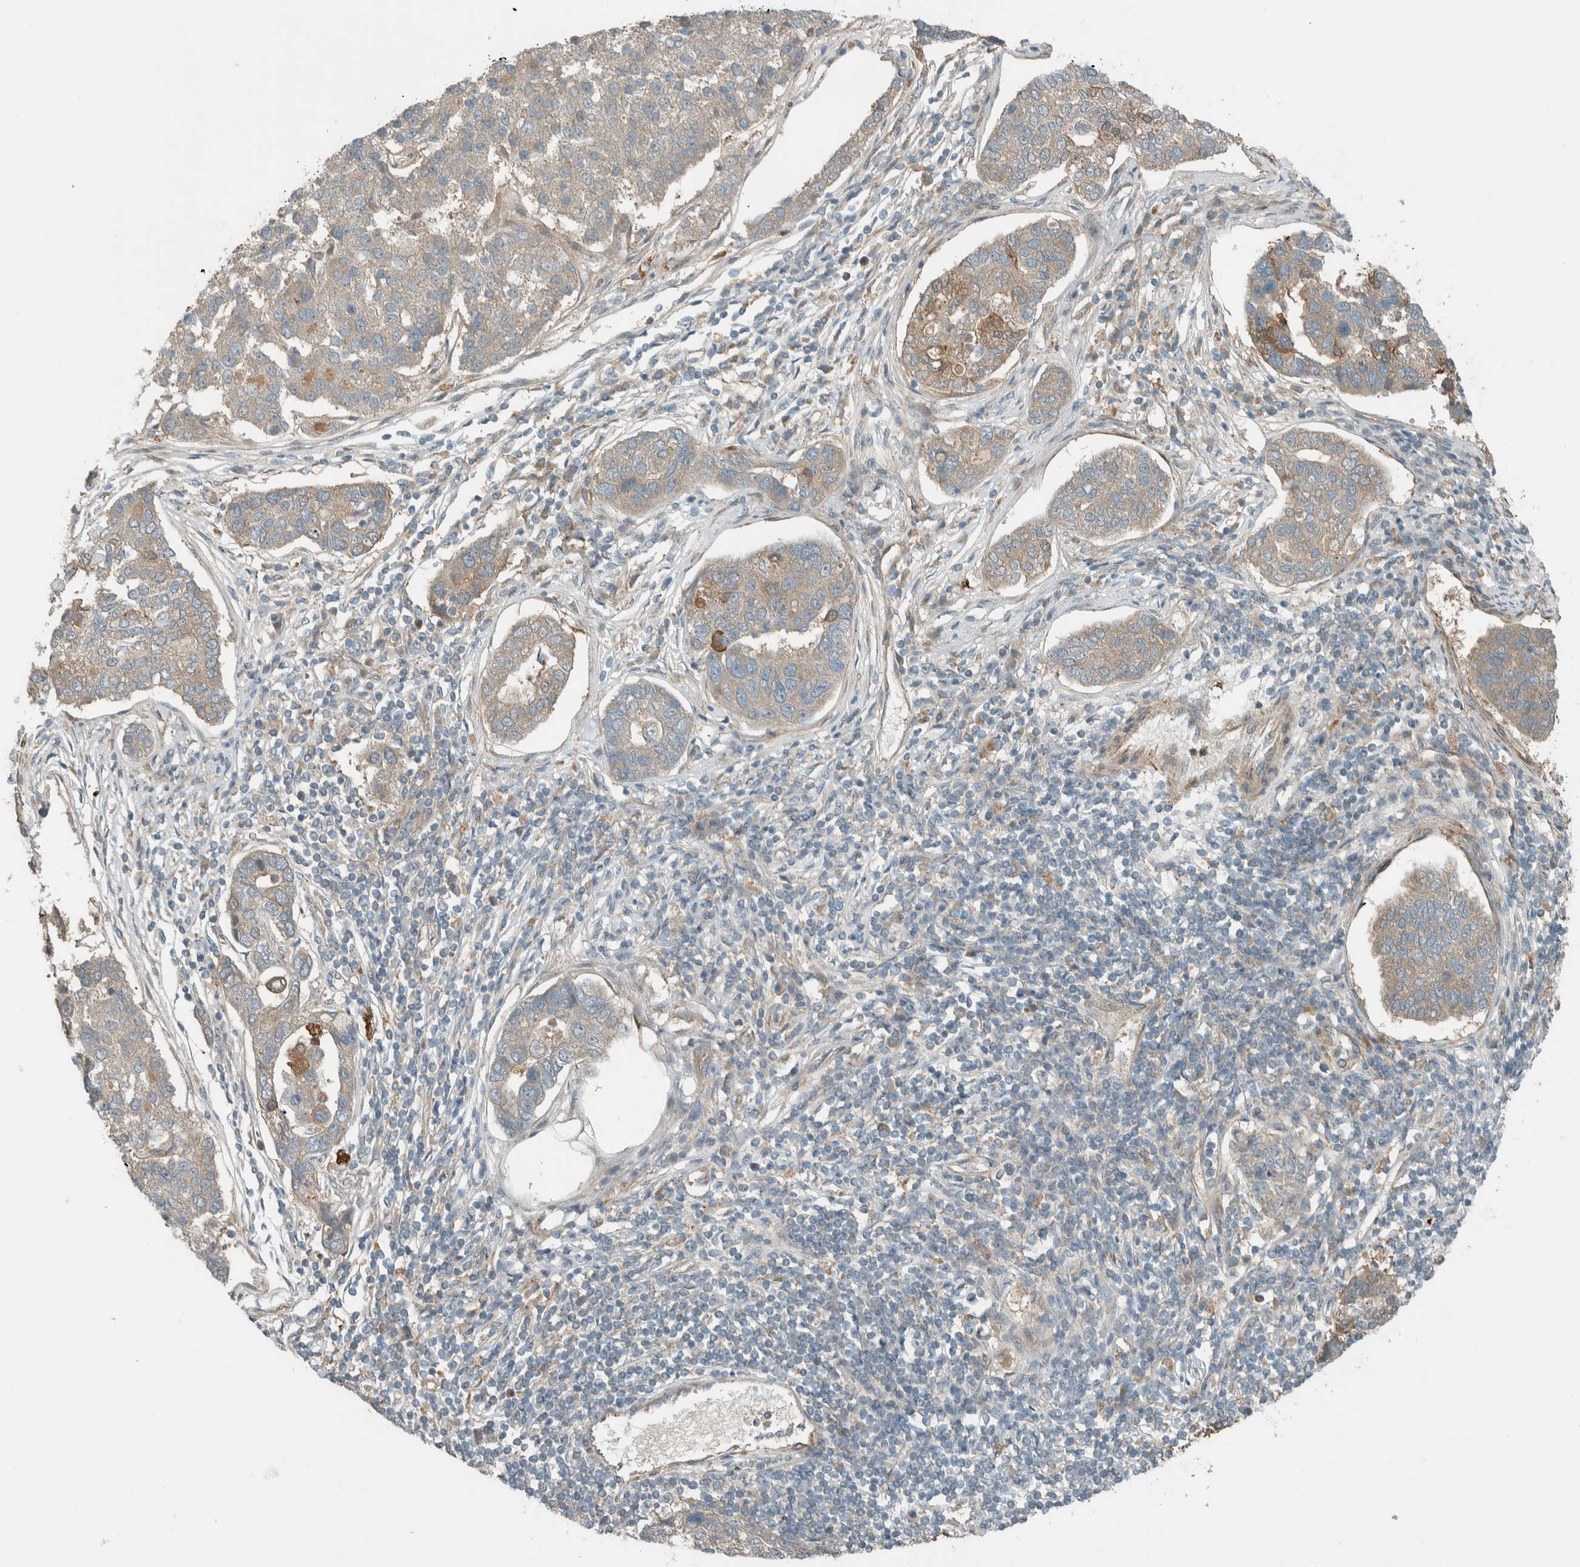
{"staining": {"intensity": "weak", "quantity": ">75%", "location": "cytoplasmic/membranous"}, "tissue": "pancreatic cancer", "cell_type": "Tumor cells", "image_type": "cancer", "snomed": [{"axis": "morphology", "description": "Adenocarcinoma, NOS"}, {"axis": "topography", "description": "Pancreas"}], "caption": "Immunohistochemistry of pancreatic cancer shows low levels of weak cytoplasmic/membranous positivity in about >75% of tumor cells.", "gene": "EXOC7", "patient": {"sex": "female", "age": 61}}